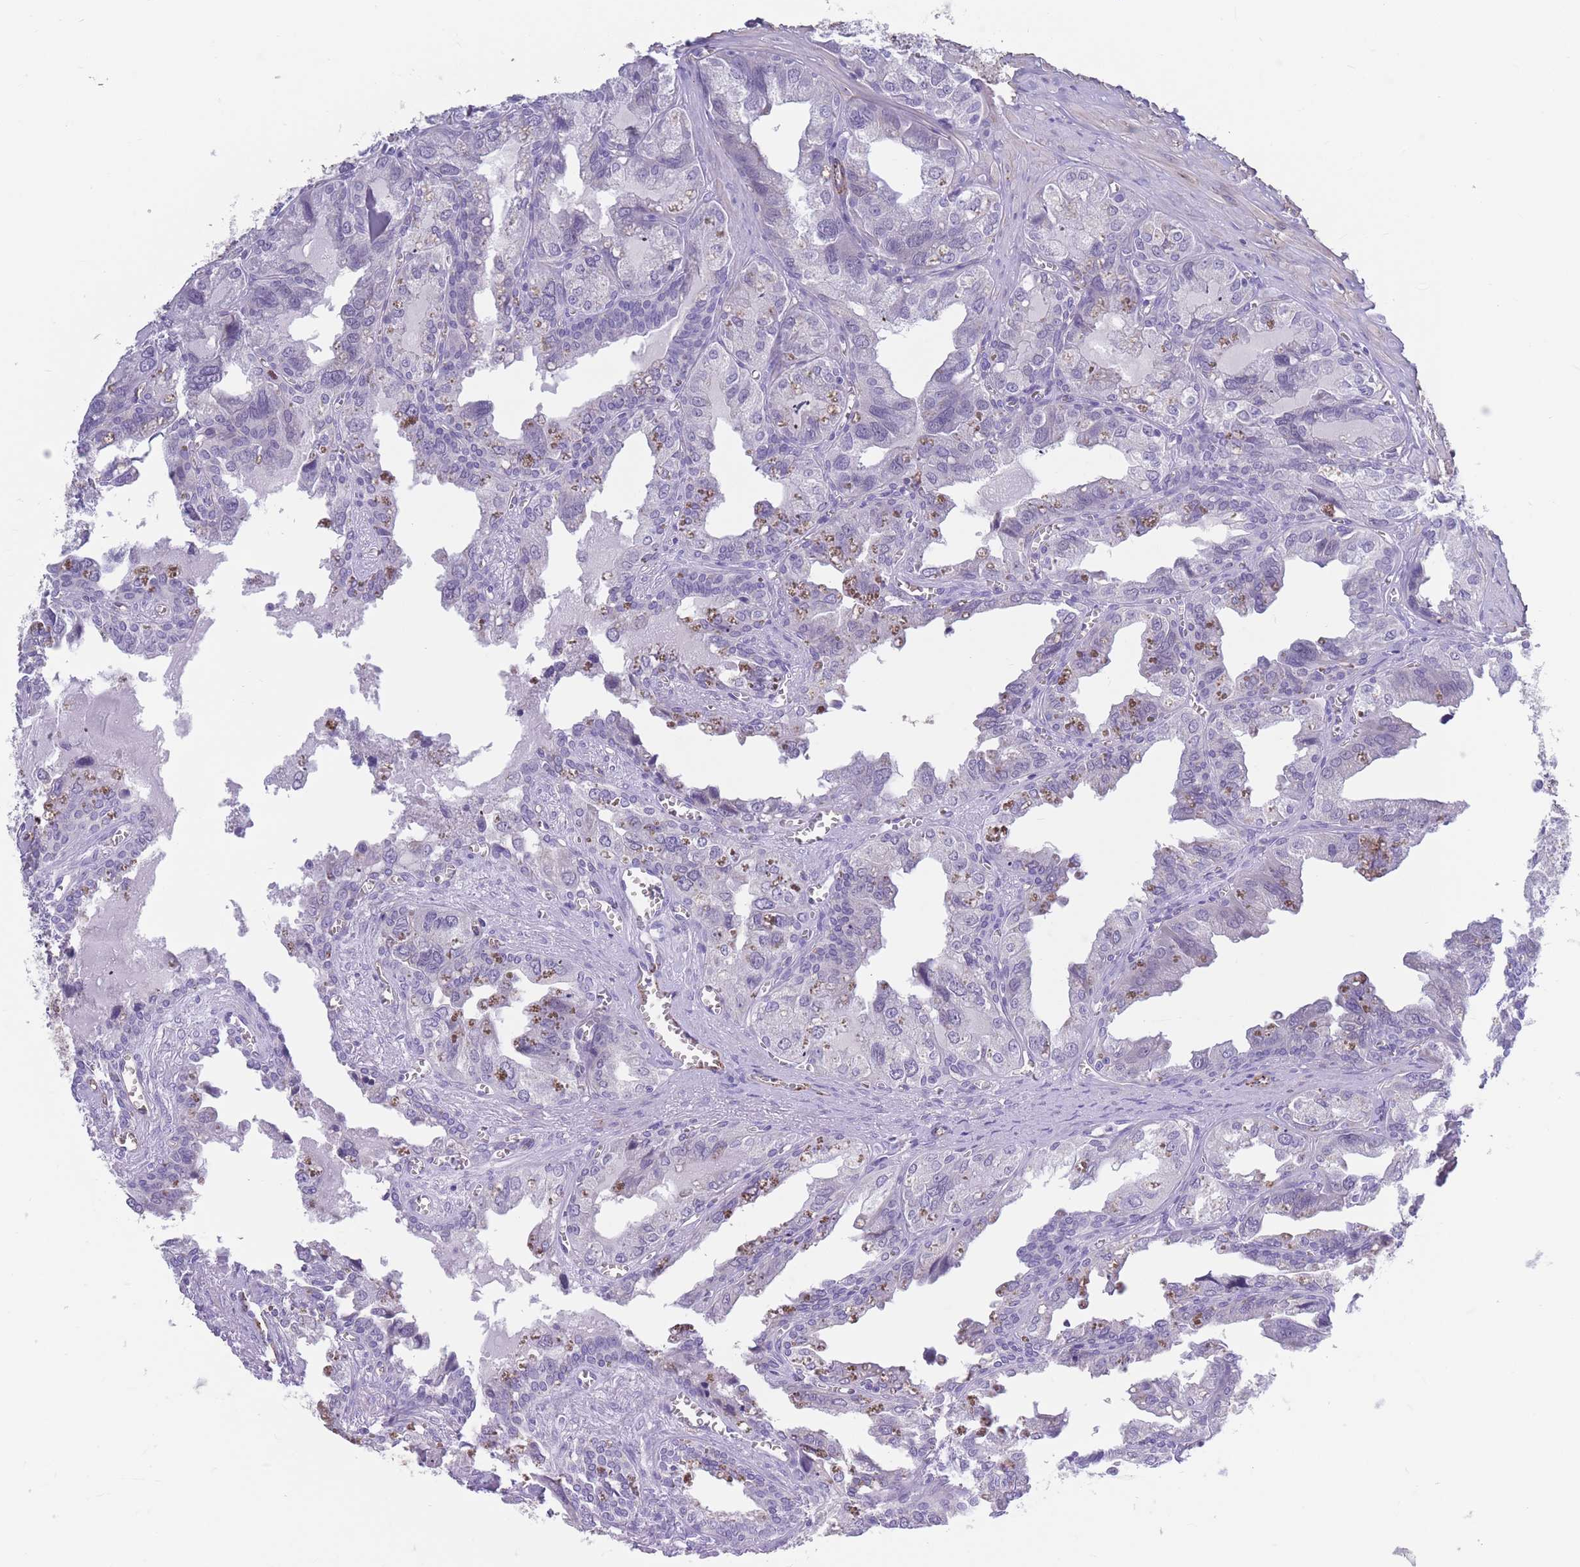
{"staining": {"intensity": "negative", "quantity": "none", "location": "none"}, "tissue": "seminal vesicle", "cell_type": "Glandular cells", "image_type": "normal", "snomed": [{"axis": "morphology", "description": "Normal tissue, NOS"}, {"axis": "topography", "description": "Seminal veicle"}], "caption": "Seminal vesicle stained for a protein using immunohistochemistry (IHC) demonstrates no positivity glandular cells.", "gene": "DPYD", "patient": {"sex": "male", "age": 67}}